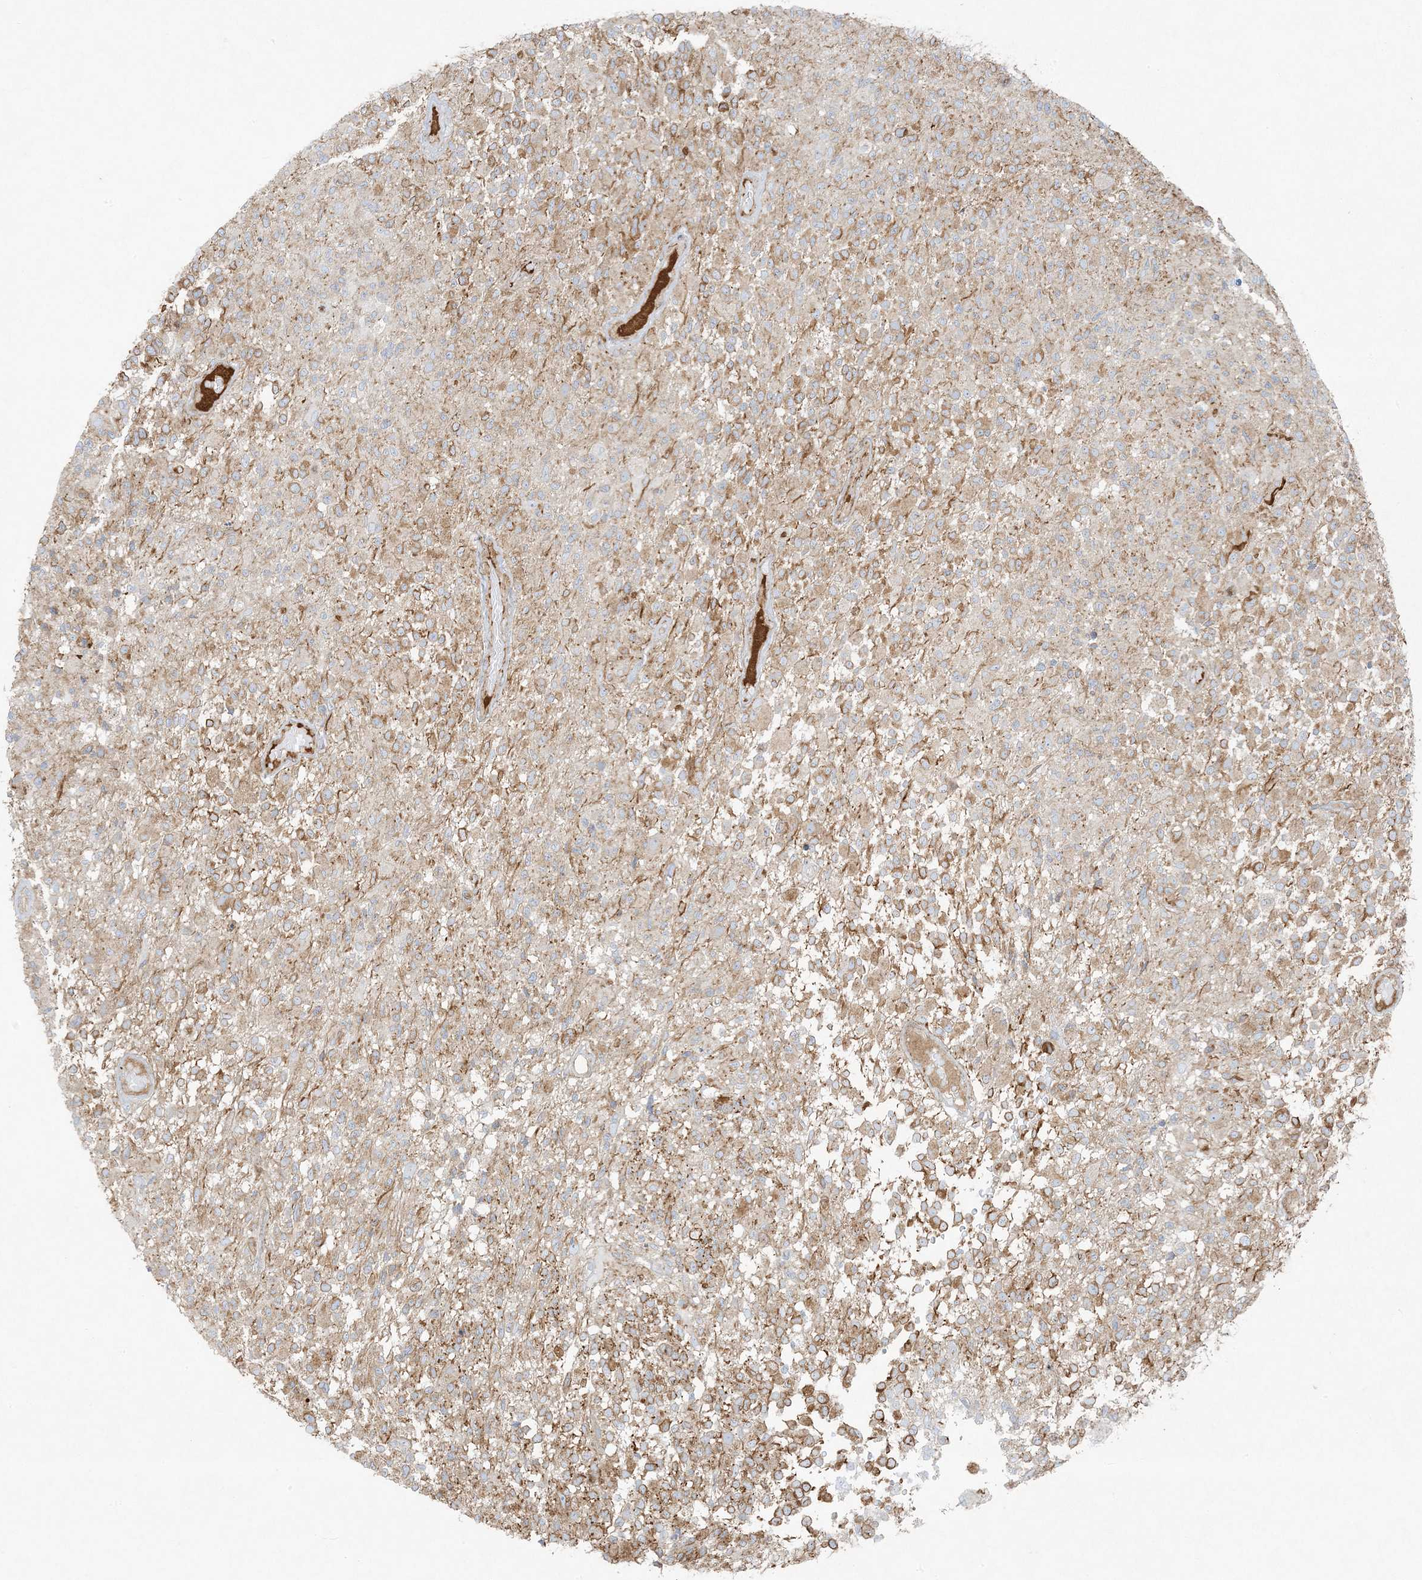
{"staining": {"intensity": "moderate", "quantity": "<25%", "location": "cytoplasmic/membranous"}, "tissue": "glioma", "cell_type": "Tumor cells", "image_type": "cancer", "snomed": [{"axis": "morphology", "description": "Glioma, malignant, High grade"}, {"axis": "morphology", "description": "Glioblastoma, NOS"}, {"axis": "topography", "description": "Brain"}], "caption": "About <25% of tumor cells in human glioma exhibit moderate cytoplasmic/membranous protein staining as visualized by brown immunohistochemical staining.", "gene": "PIK3R4", "patient": {"sex": "male", "age": 60}}